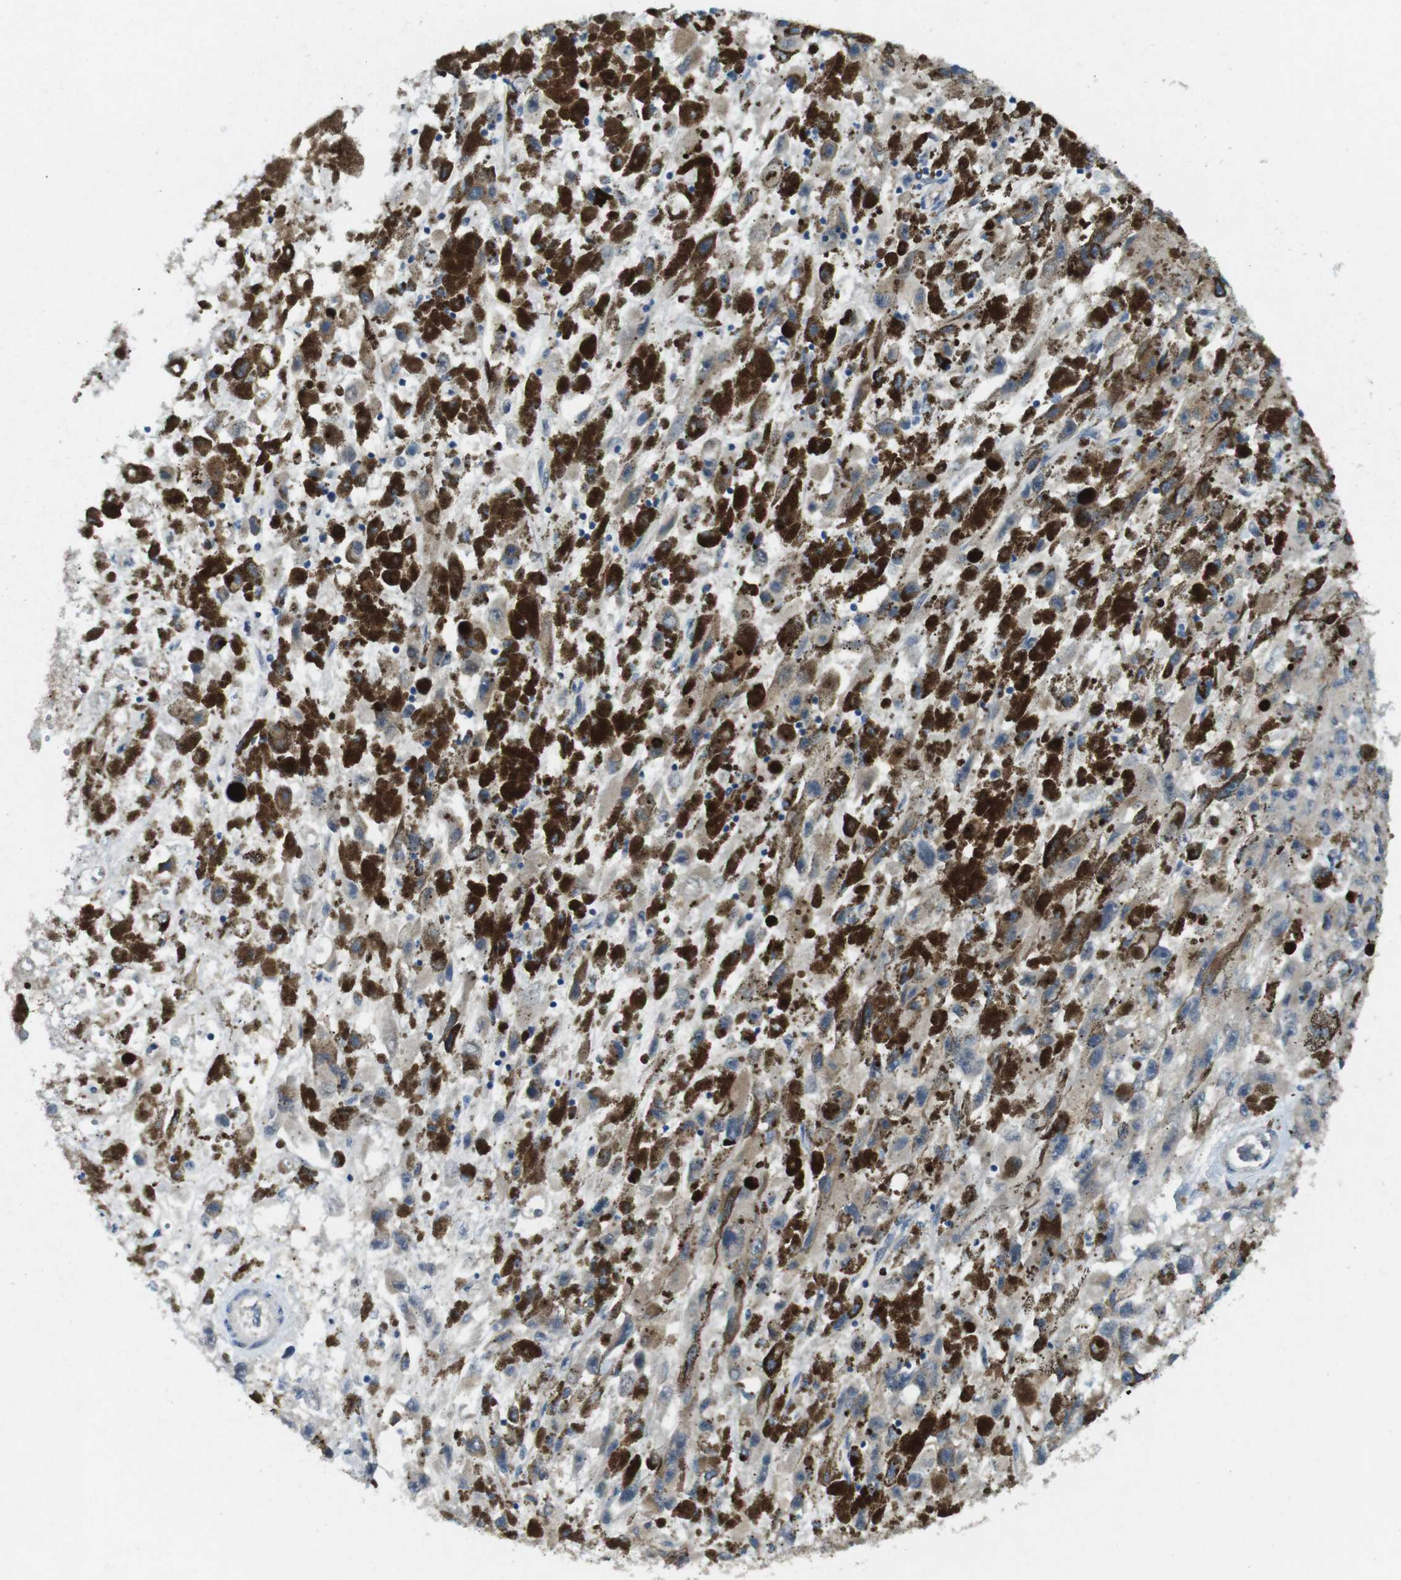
{"staining": {"intensity": "weak", "quantity": "25%-75%", "location": "cytoplasmic/membranous"}, "tissue": "melanoma", "cell_type": "Tumor cells", "image_type": "cancer", "snomed": [{"axis": "morphology", "description": "Malignant melanoma, NOS"}, {"axis": "topography", "description": "Skin"}], "caption": "Immunohistochemical staining of human melanoma displays low levels of weak cytoplasmic/membranous expression in approximately 25%-75% of tumor cells. Using DAB (brown) and hematoxylin (blue) stains, captured at high magnification using brightfield microscopy.", "gene": "SUGT1", "patient": {"sex": "female", "age": 104}}